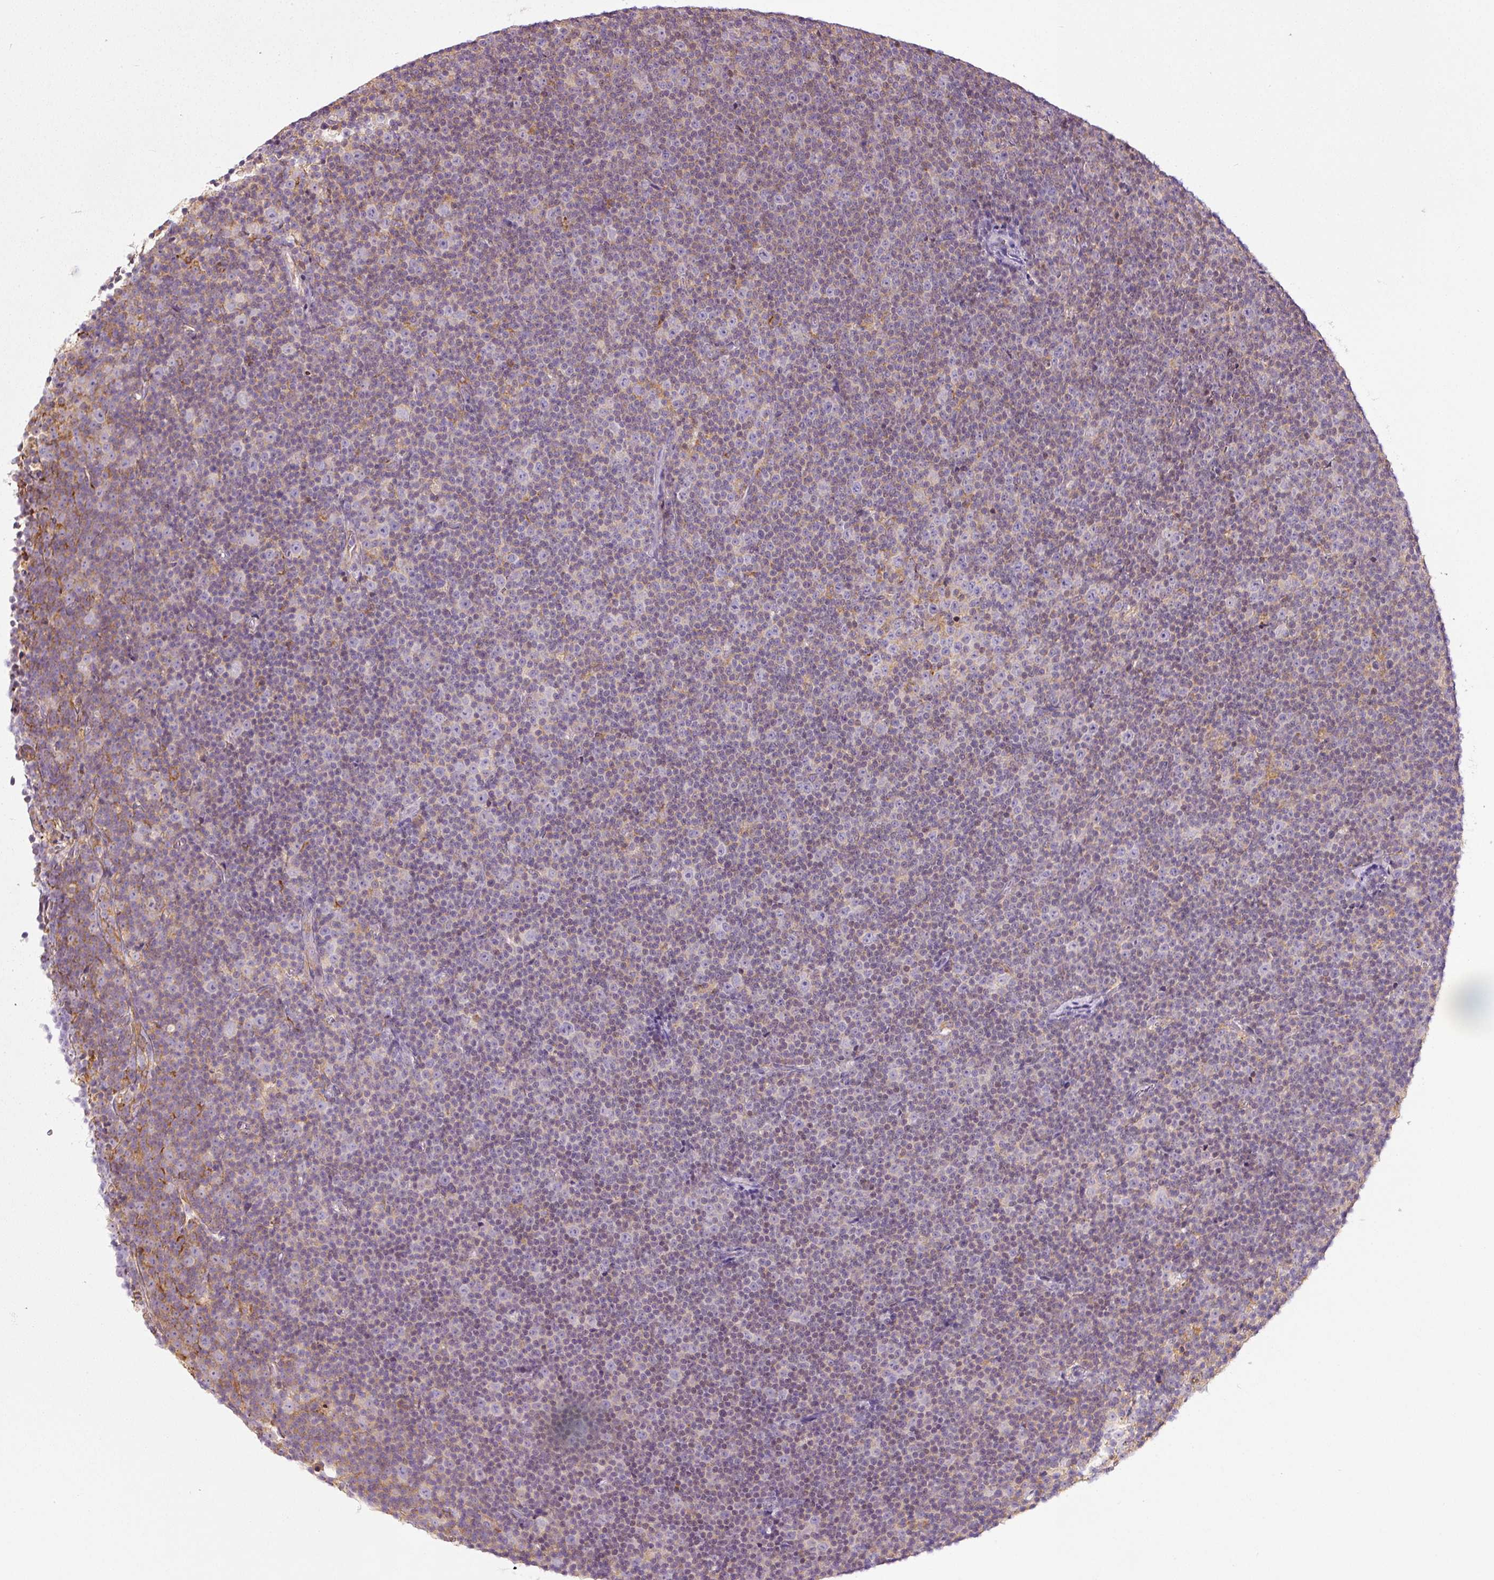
{"staining": {"intensity": "weak", "quantity": "<25%", "location": "cytoplasmic/membranous"}, "tissue": "lymphoma", "cell_type": "Tumor cells", "image_type": "cancer", "snomed": [{"axis": "morphology", "description": "Malignant lymphoma, non-Hodgkin's type, Low grade"}, {"axis": "topography", "description": "Lymph node"}], "caption": "High power microscopy photomicrograph of an immunohistochemistry micrograph of lymphoma, revealing no significant staining in tumor cells.", "gene": "SCNM1", "patient": {"sex": "female", "age": 67}}